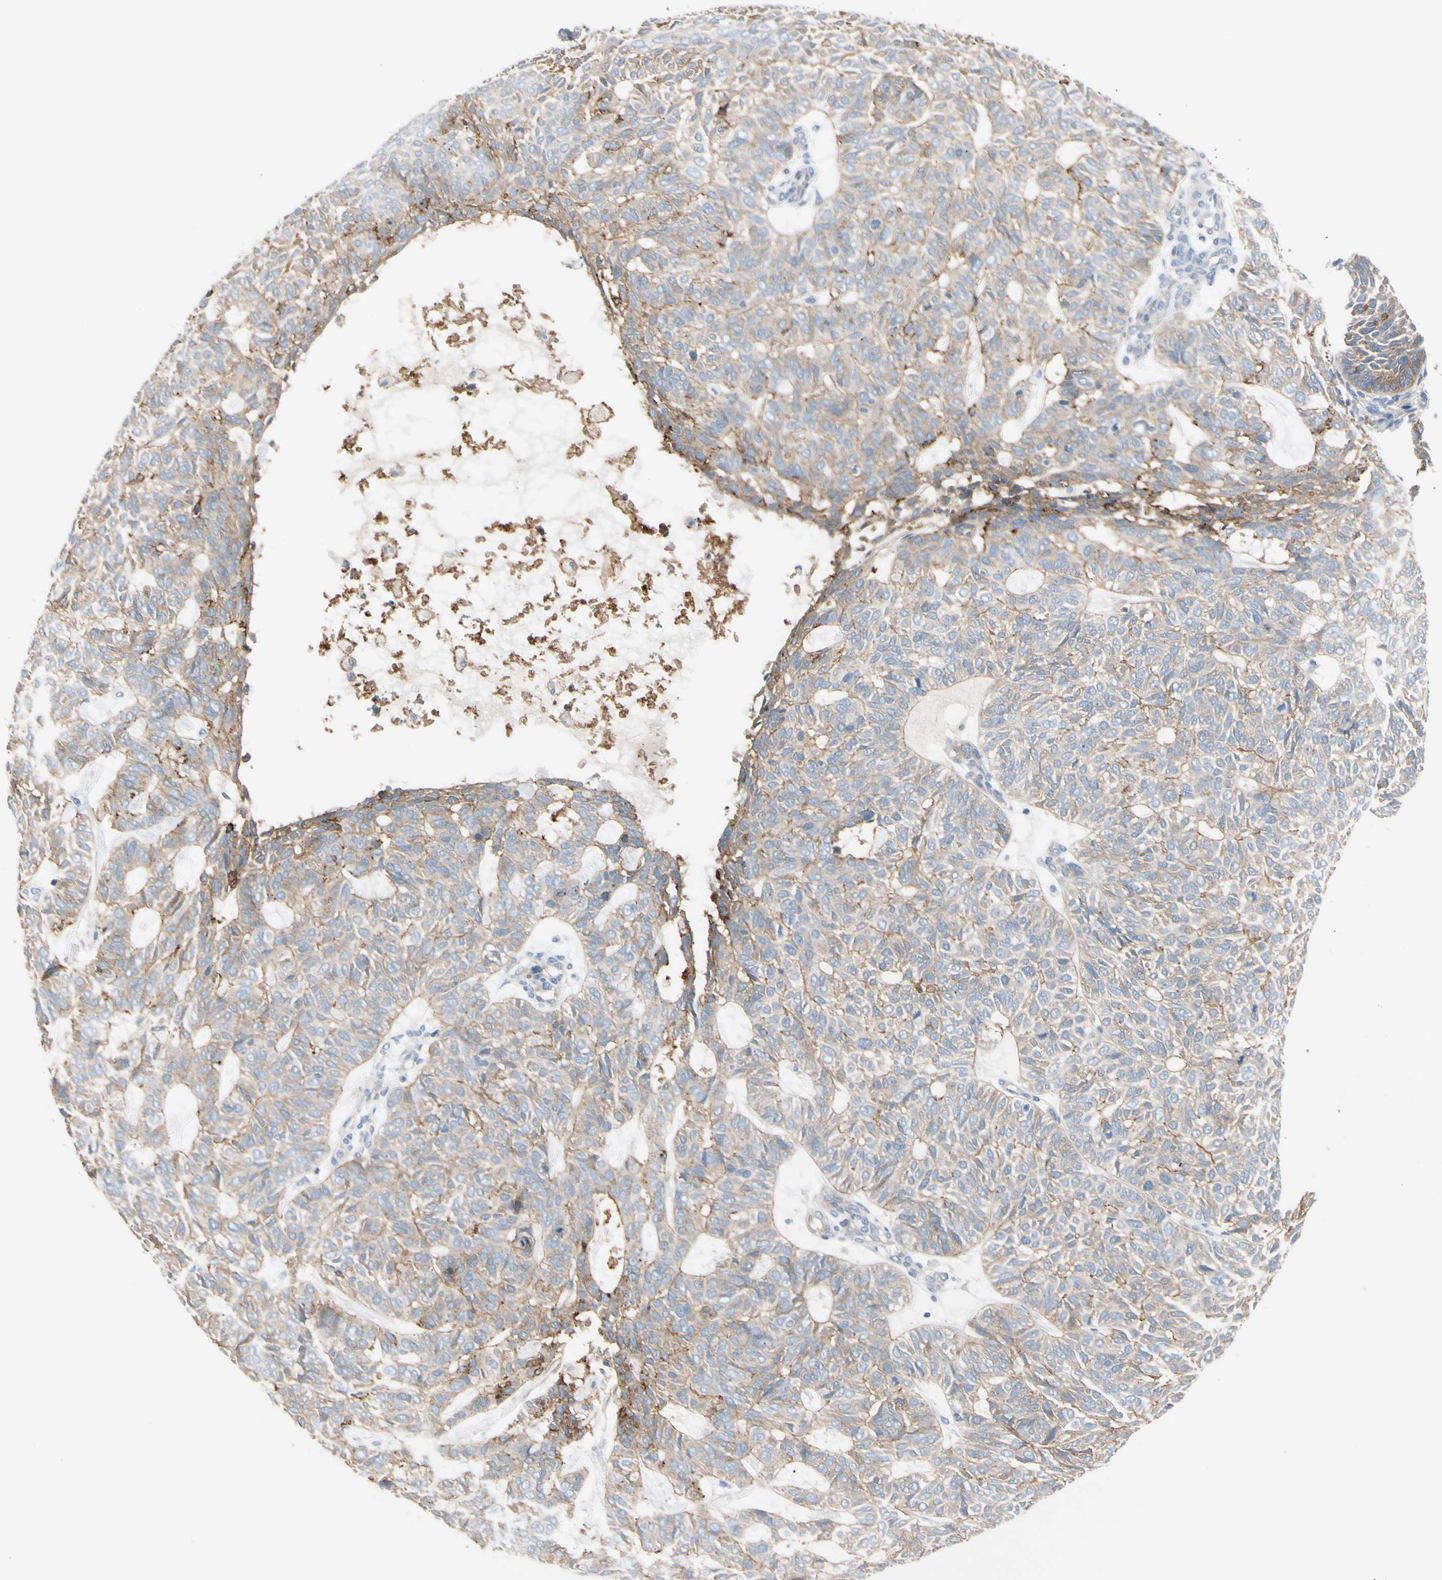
{"staining": {"intensity": "moderate", "quantity": "25%-75%", "location": "cytoplasmic/membranous"}, "tissue": "skin cancer", "cell_type": "Tumor cells", "image_type": "cancer", "snomed": [{"axis": "morphology", "description": "Basal cell carcinoma"}, {"axis": "topography", "description": "Skin"}], "caption": "Immunohistochemistry of skin cancer demonstrates medium levels of moderate cytoplasmic/membranous staining in approximately 25%-75% of tumor cells.", "gene": "ITGA3", "patient": {"sex": "male", "age": 87}}